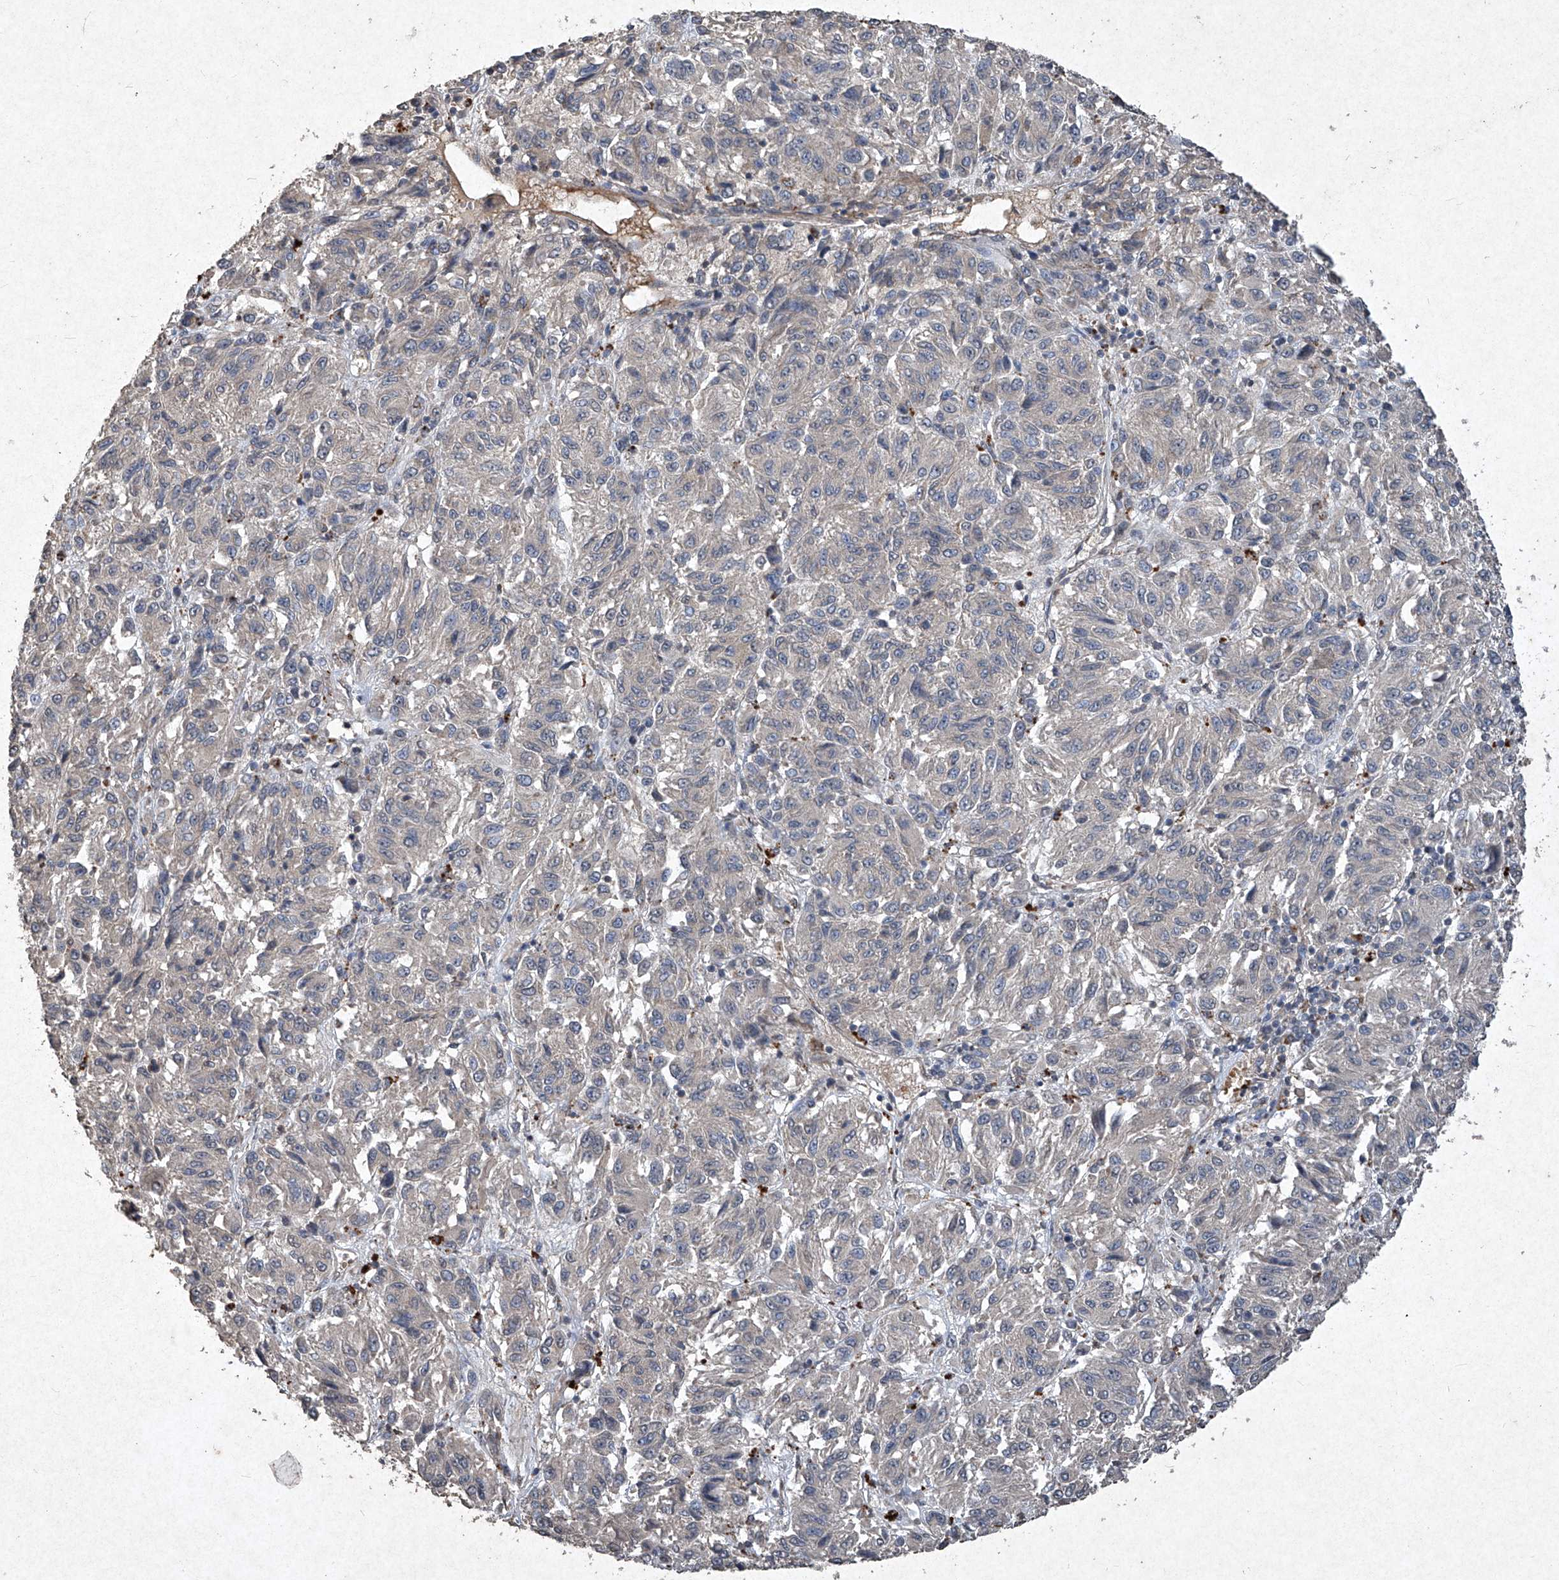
{"staining": {"intensity": "negative", "quantity": "none", "location": "none"}, "tissue": "melanoma", "cell_type": "Tumor cells", "image_type": "cancer", "snomed": [{"axis": "morphology", "description": "Malignant melanoma, Metastatic site"}, {"axis": "topography", "description": "Lung"}], "caption": "Protein analysis of melanoma exhibits no significant expression in tumor cells. The staining was performed using DAB to visualize the protein expression in brown, while the nuclei were stained in blue with hematoxylin (Magnification: 20x).", "gene": "MED16", "patient": {"sex": "male", "age": 64}}